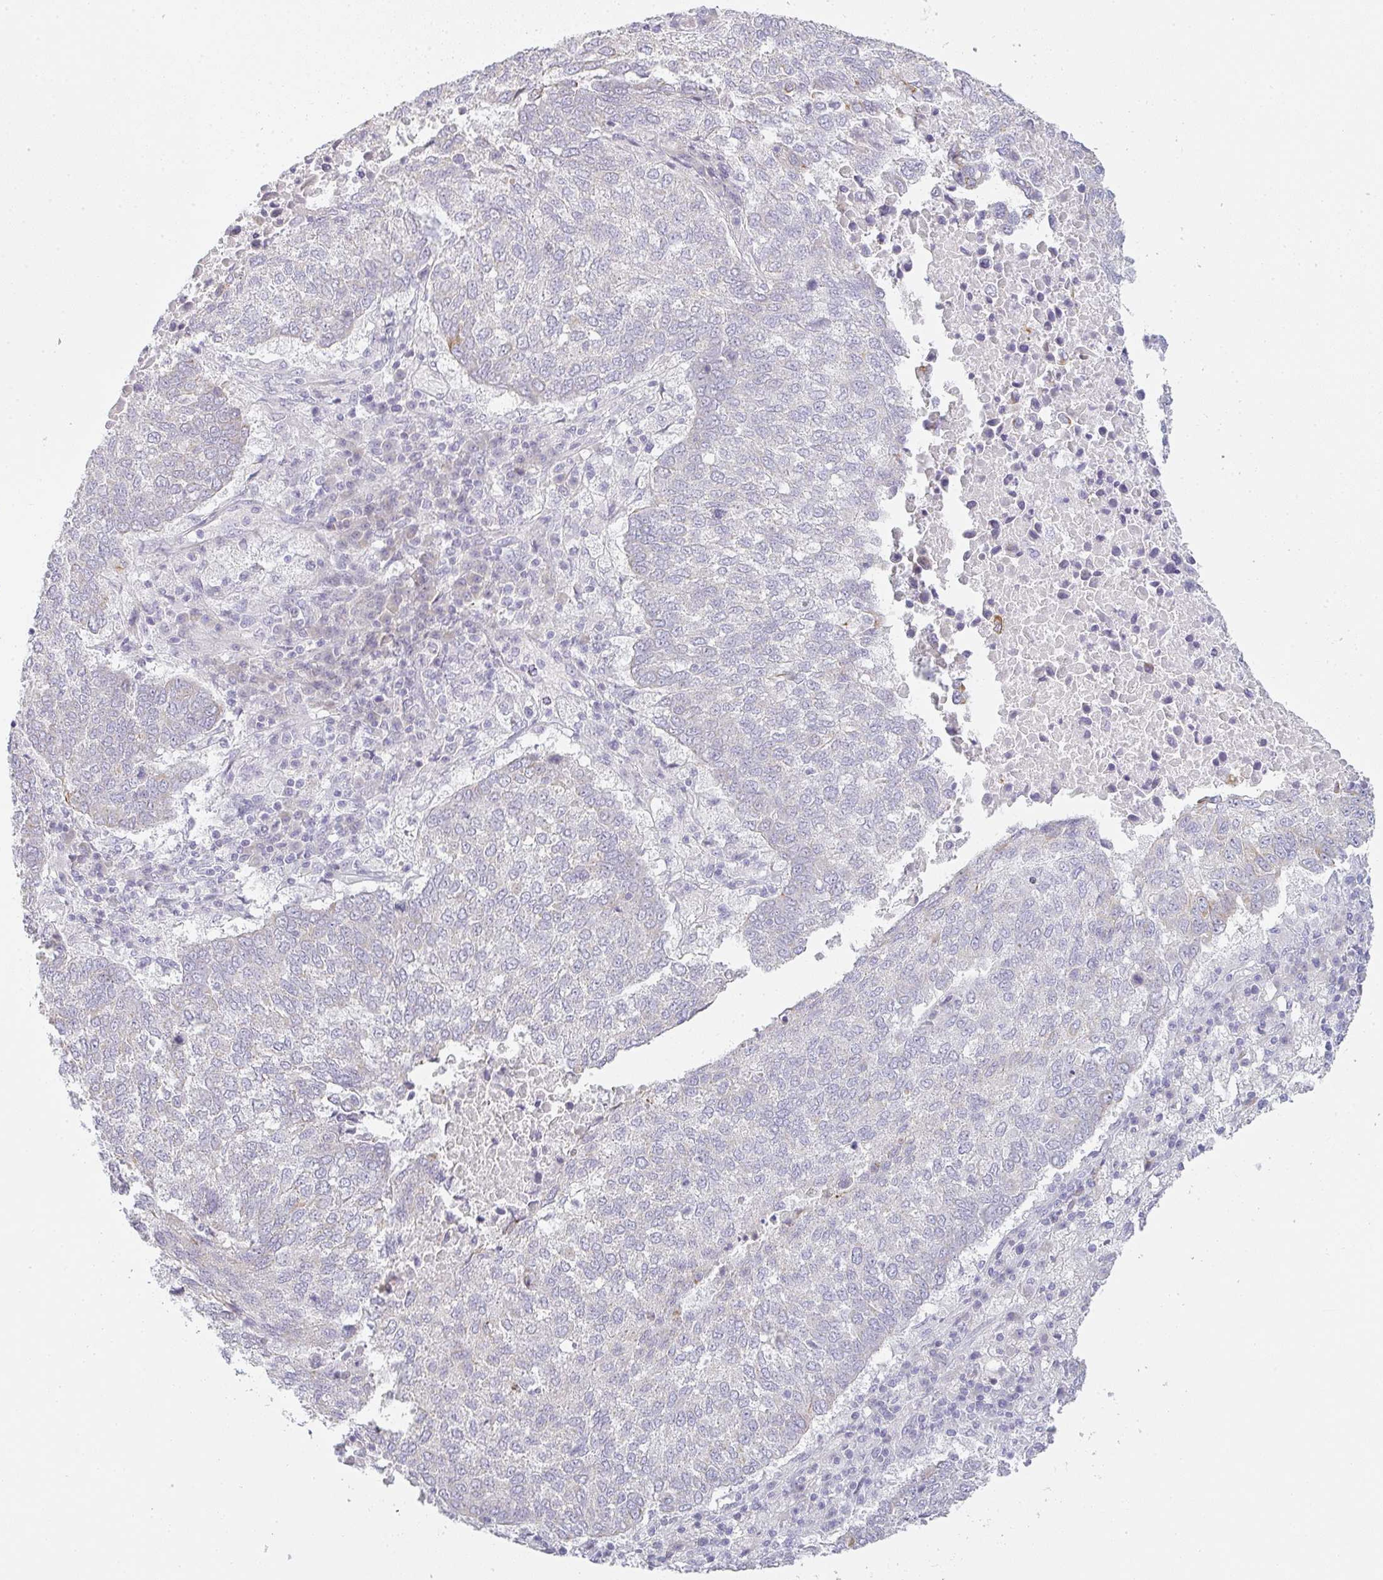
{"staining": {"intensity": "moderate", "quantity": "<25%", "location": "cytoplasmic/membranous"}, "tissue": "lung cancer", "cell_type": "Tumor cells", "image_type": "cancer", "snomed": [{"axis": "morphology", "description": "Squamous cell carcinoma, NOS"}, {"axis": "topography", "description": "Lung"}], "caption": "The histopathology image exhibits staining of lung squamous cell carcinoma, revealing moderate cytoplasmic/membranous protein expression (brown color) within tumor cells.", "gene": "SIRPB2", "patient": {"sex": "male", "age": 73}}